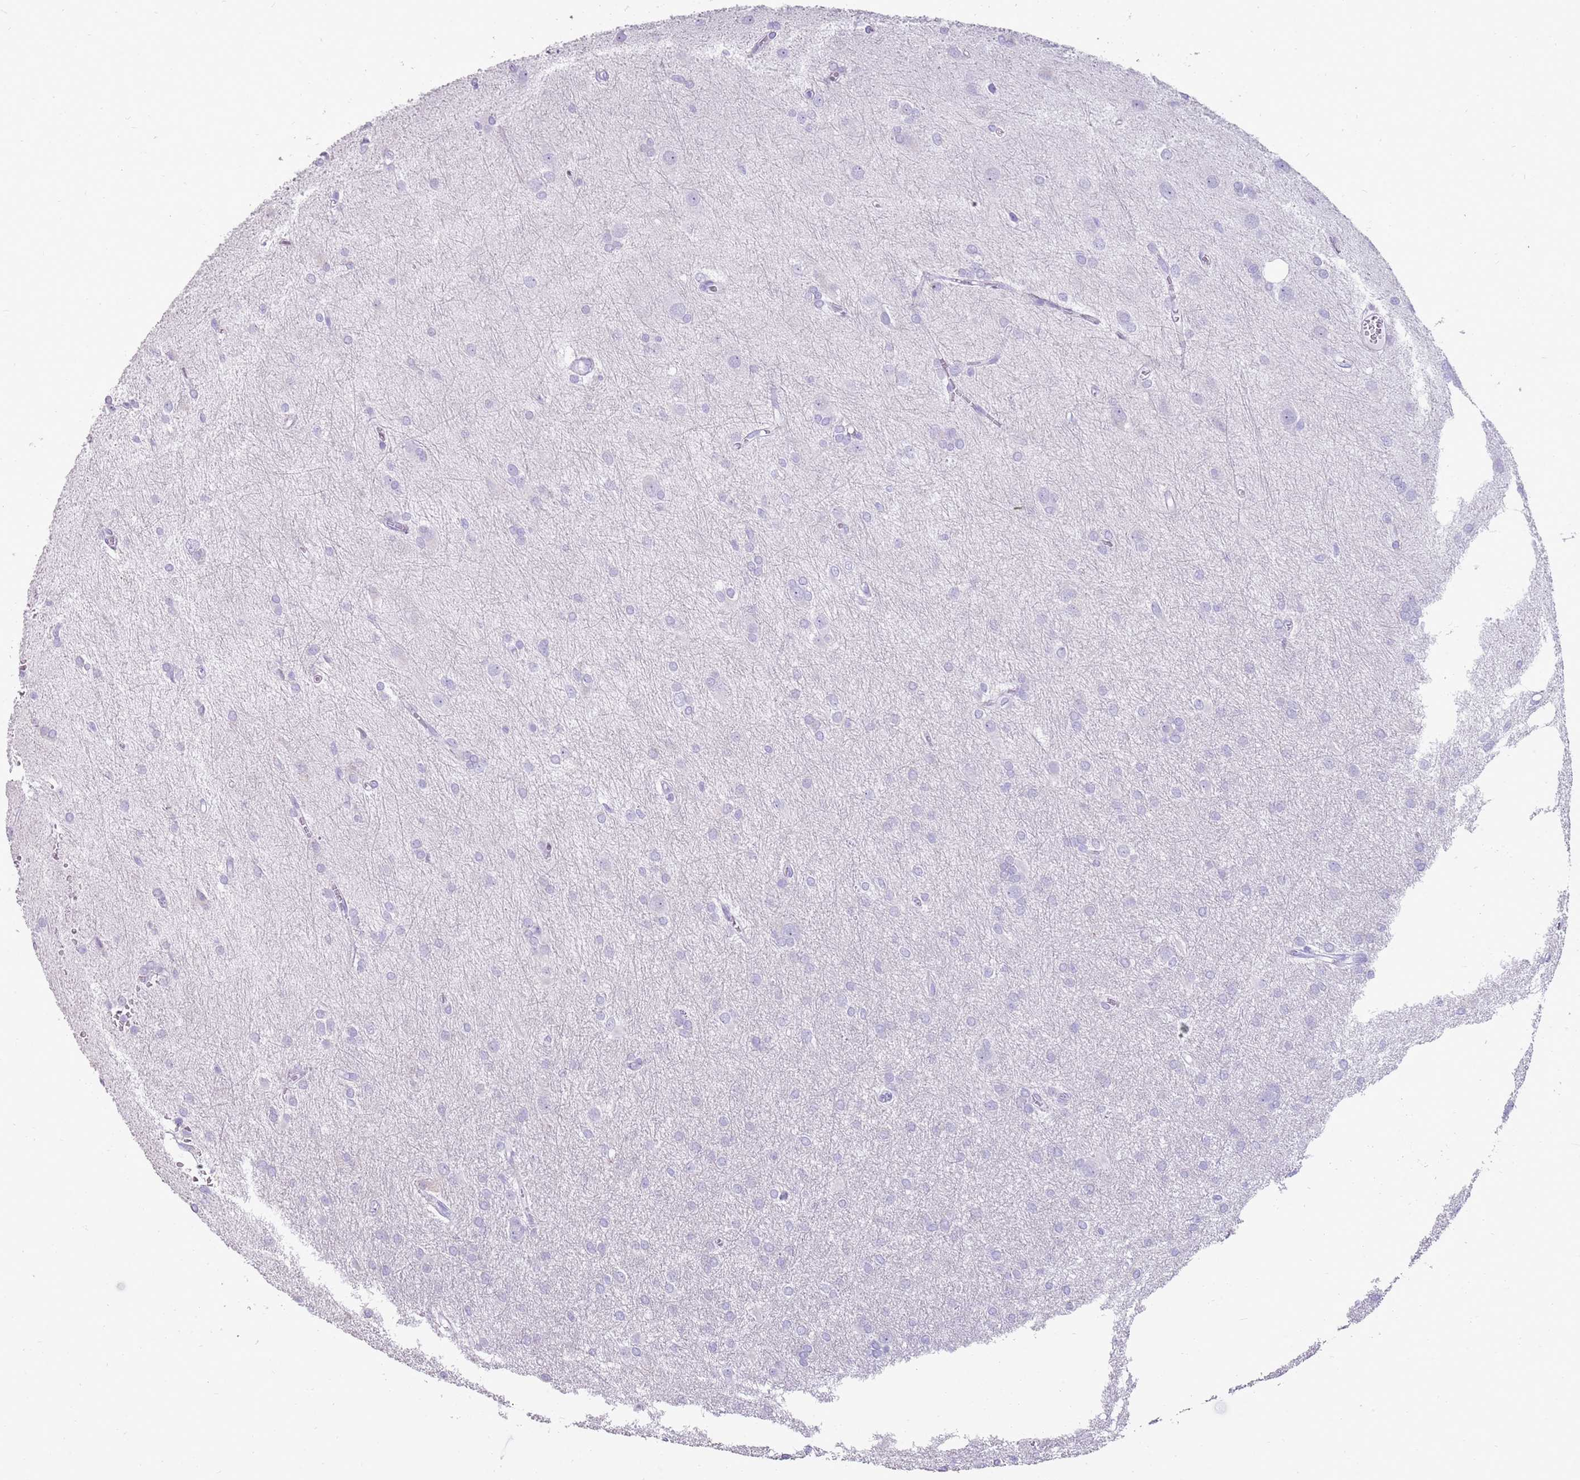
{"staining": {"intensity": "negative", "quantity": "none", "location": "none"}, "tissue": "glioma", "cell_type": "Tumor cells", "image_type": "cancer", "snomed": [{"axis": "morphology", "description": "Glioma, malignant, High grade"}, {"axis": "topography", "description": "Brain"}], "caption": "Protein analysis of high-grade glioma (malignant) exhibits no significant positivity in tumor cells. (DAB (3,3'-diaminobenzidine) IHC, high magnification).", "gene": "NBPF3", "patient": {"sex": "female", "age": 50}}